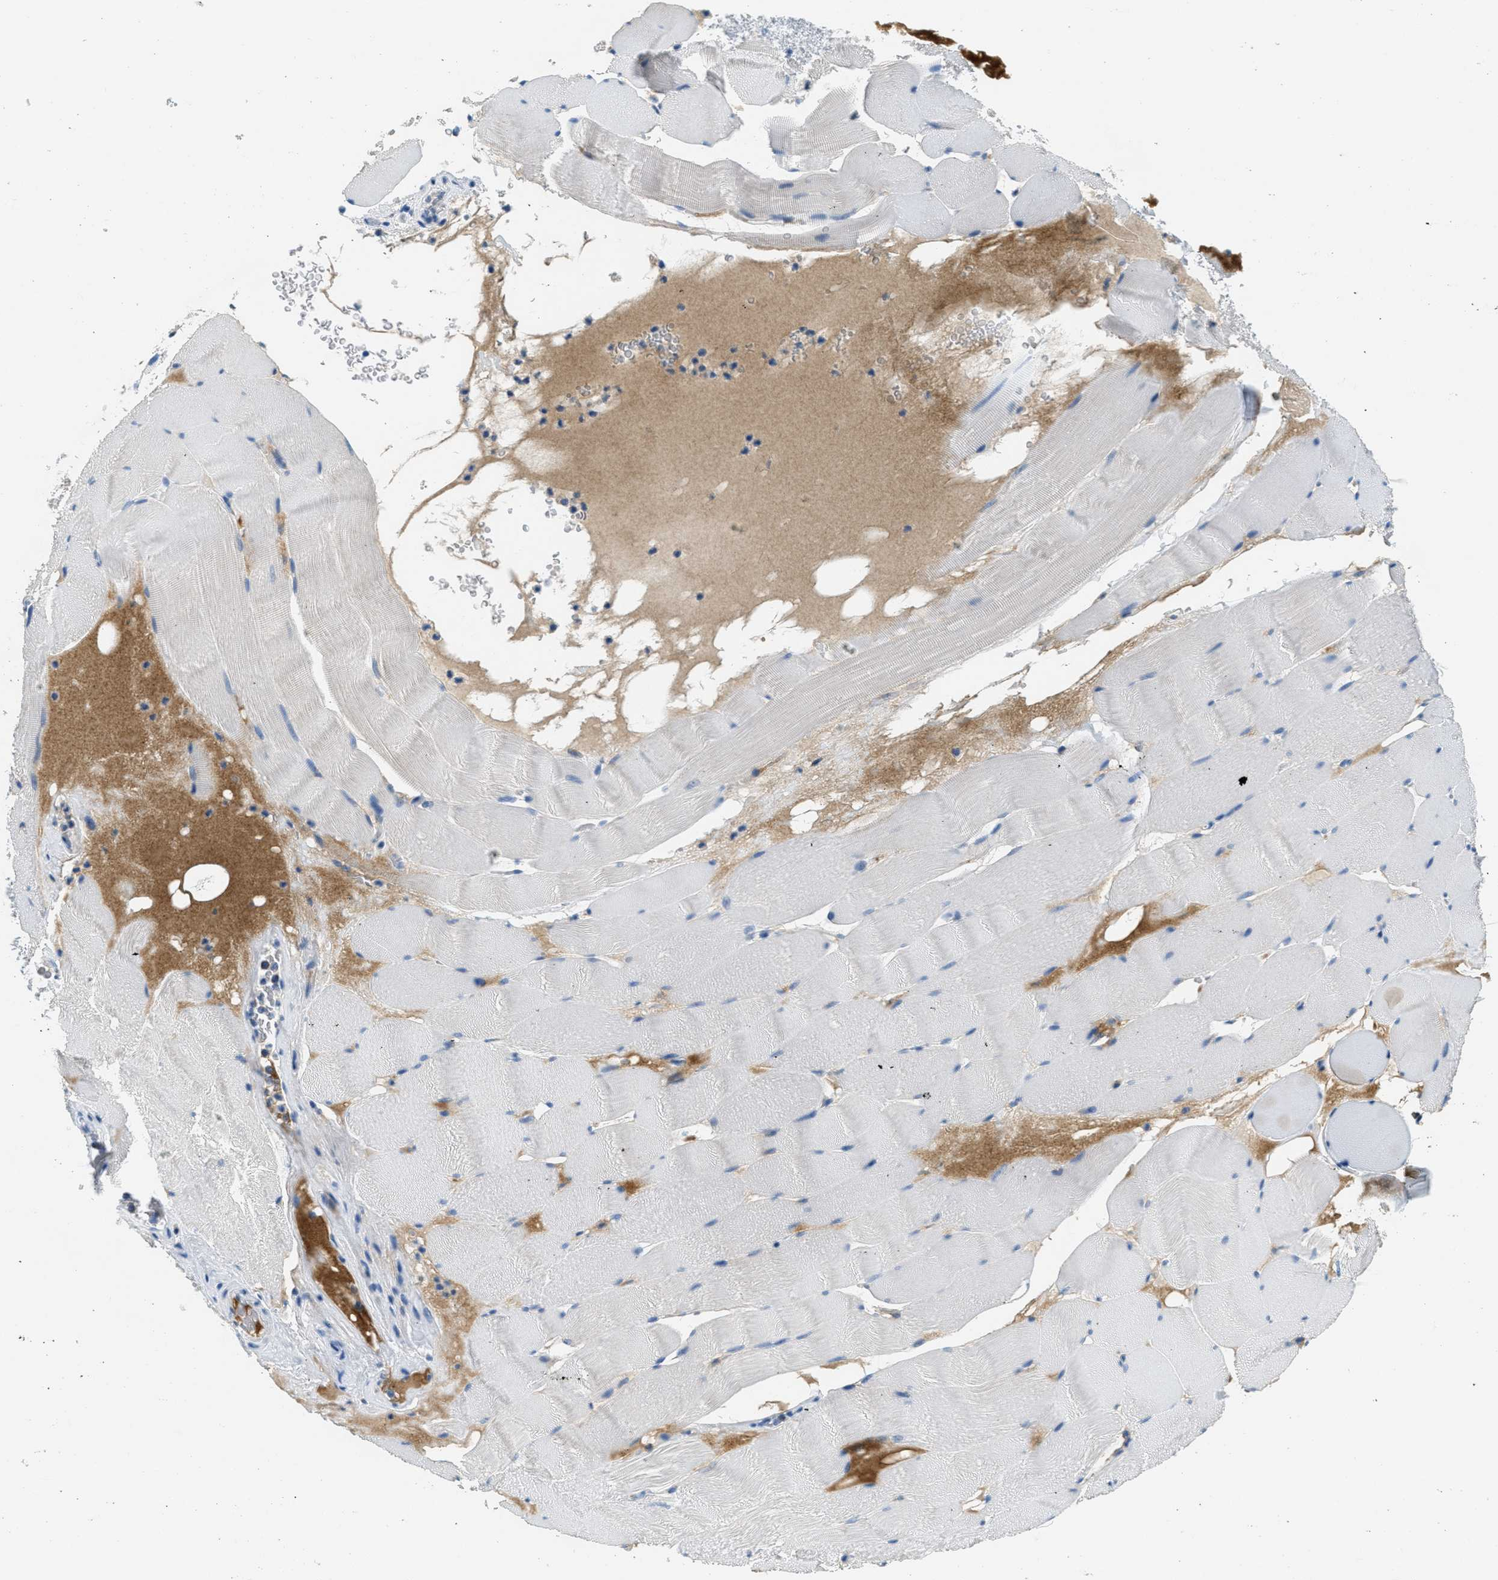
{"staining": {"intensity": "negative", "quantity": "none", "location": "none"}, "tissue": "skeletal muscle", "cell_type": "Myocytes", "image_type": "normal", "snomed": [{"axis": "morphology", "description": "Normal tissue, NOS"}, {"axis": "topography", "description": "Skeletal muscle"}], "caption": "This is an immunohistochemistry micrograph of unremarkable skeletal muscle. There is no positivity in myocytes.", "gene": "A2M", "patient": {"sex": "male", "age": 62}}